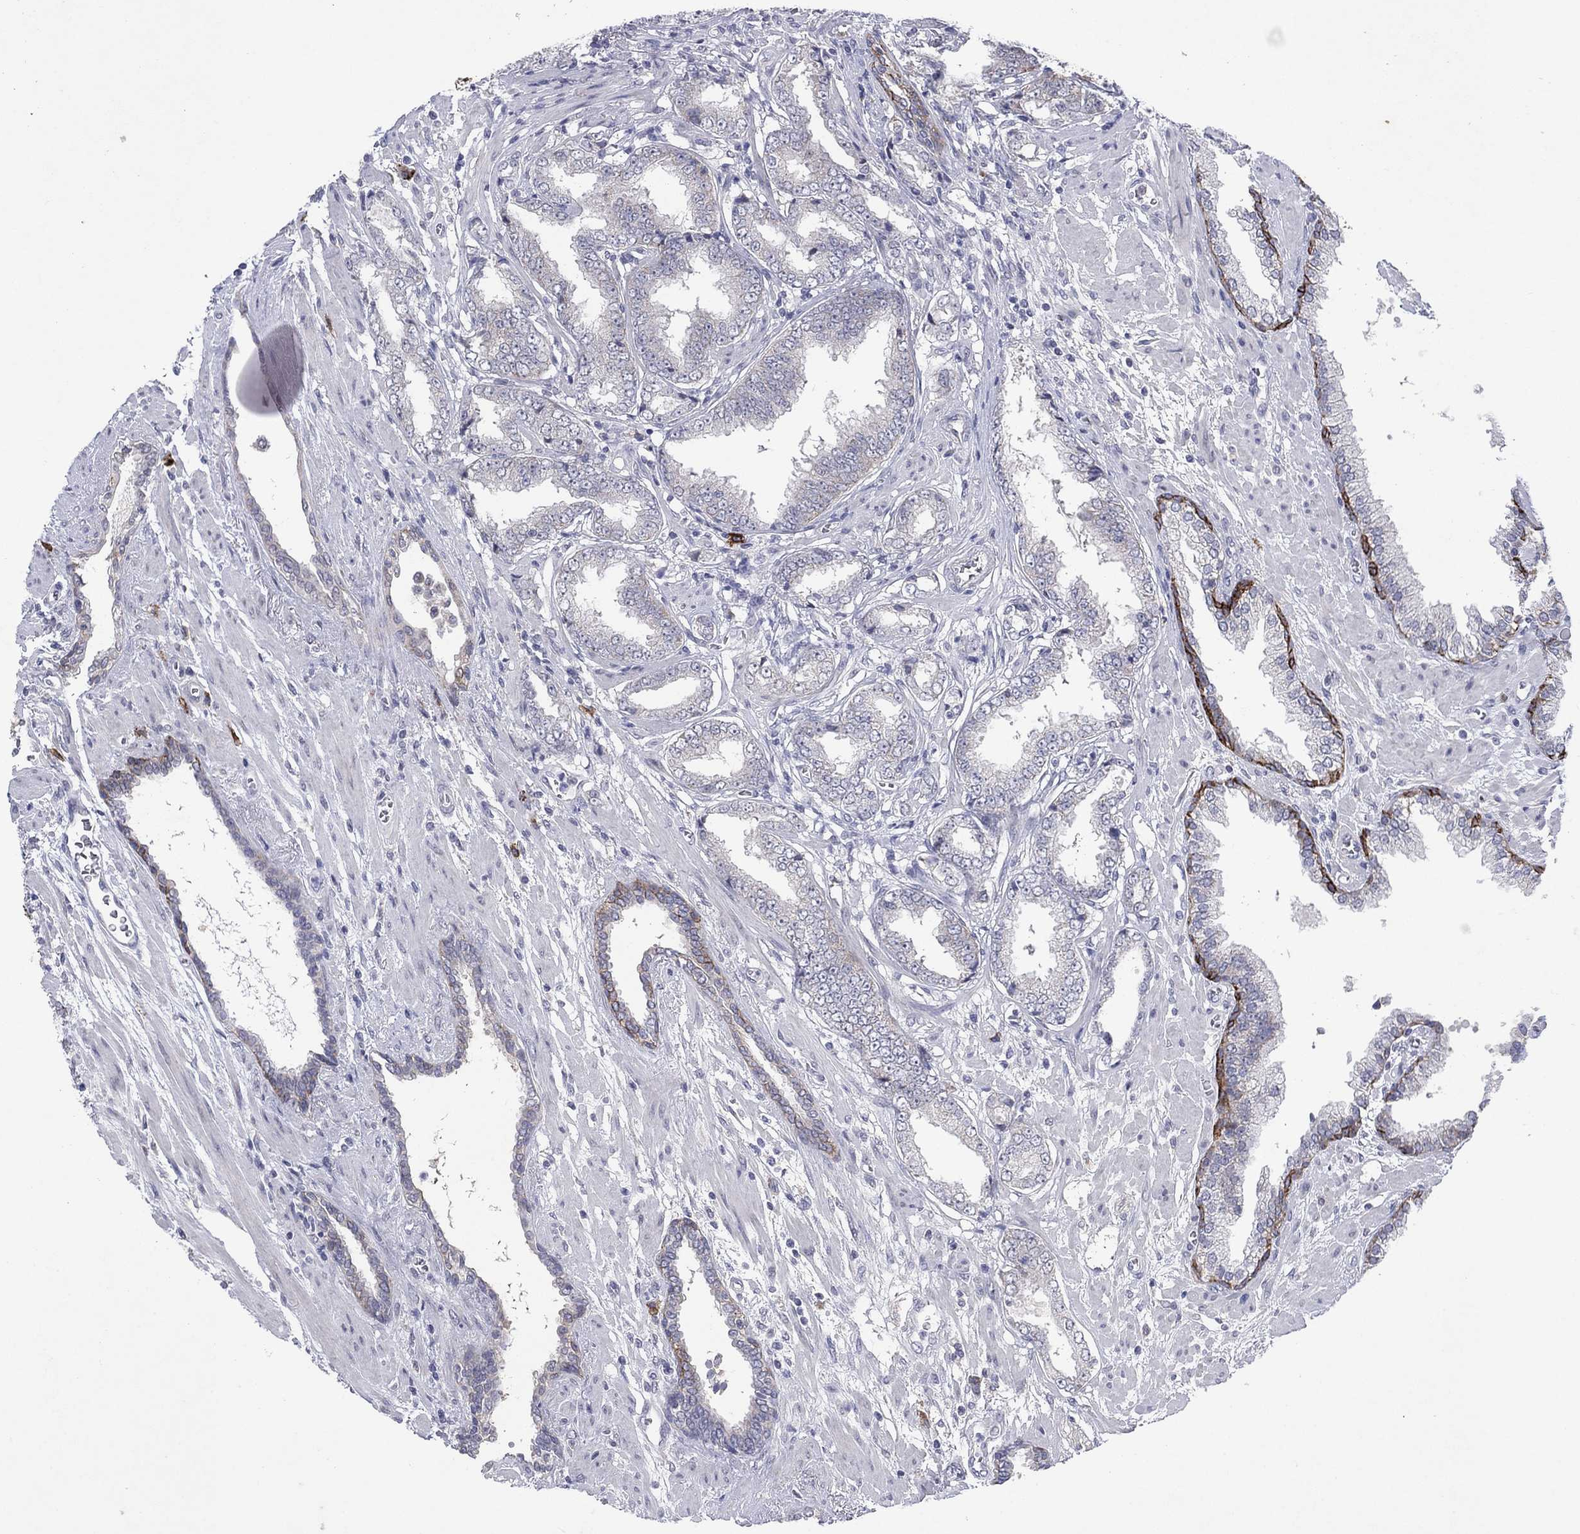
{"staining": {"intensity": "strong", "quantity": "<25%", "location": "cytoplasmic/membranous"}, "tissue": "prostate cancer", "cell_type": "Tumor cells", "image_type": "cancer", "snomed": [{"axis": "morphology", "description": "Adenocarcinoma, Low grade"}, {"axis": "topography", "description": "Prostate"}], "caption": "Approximately <25% of tumor cells in prostate adenocarcinoma (low-grade) show strong cytoplasmic/membranous protein expression as visualized by brown immunohistochemical staining.", "gene": "SDC1", "patient": {"sex": "male", "age": 69}}